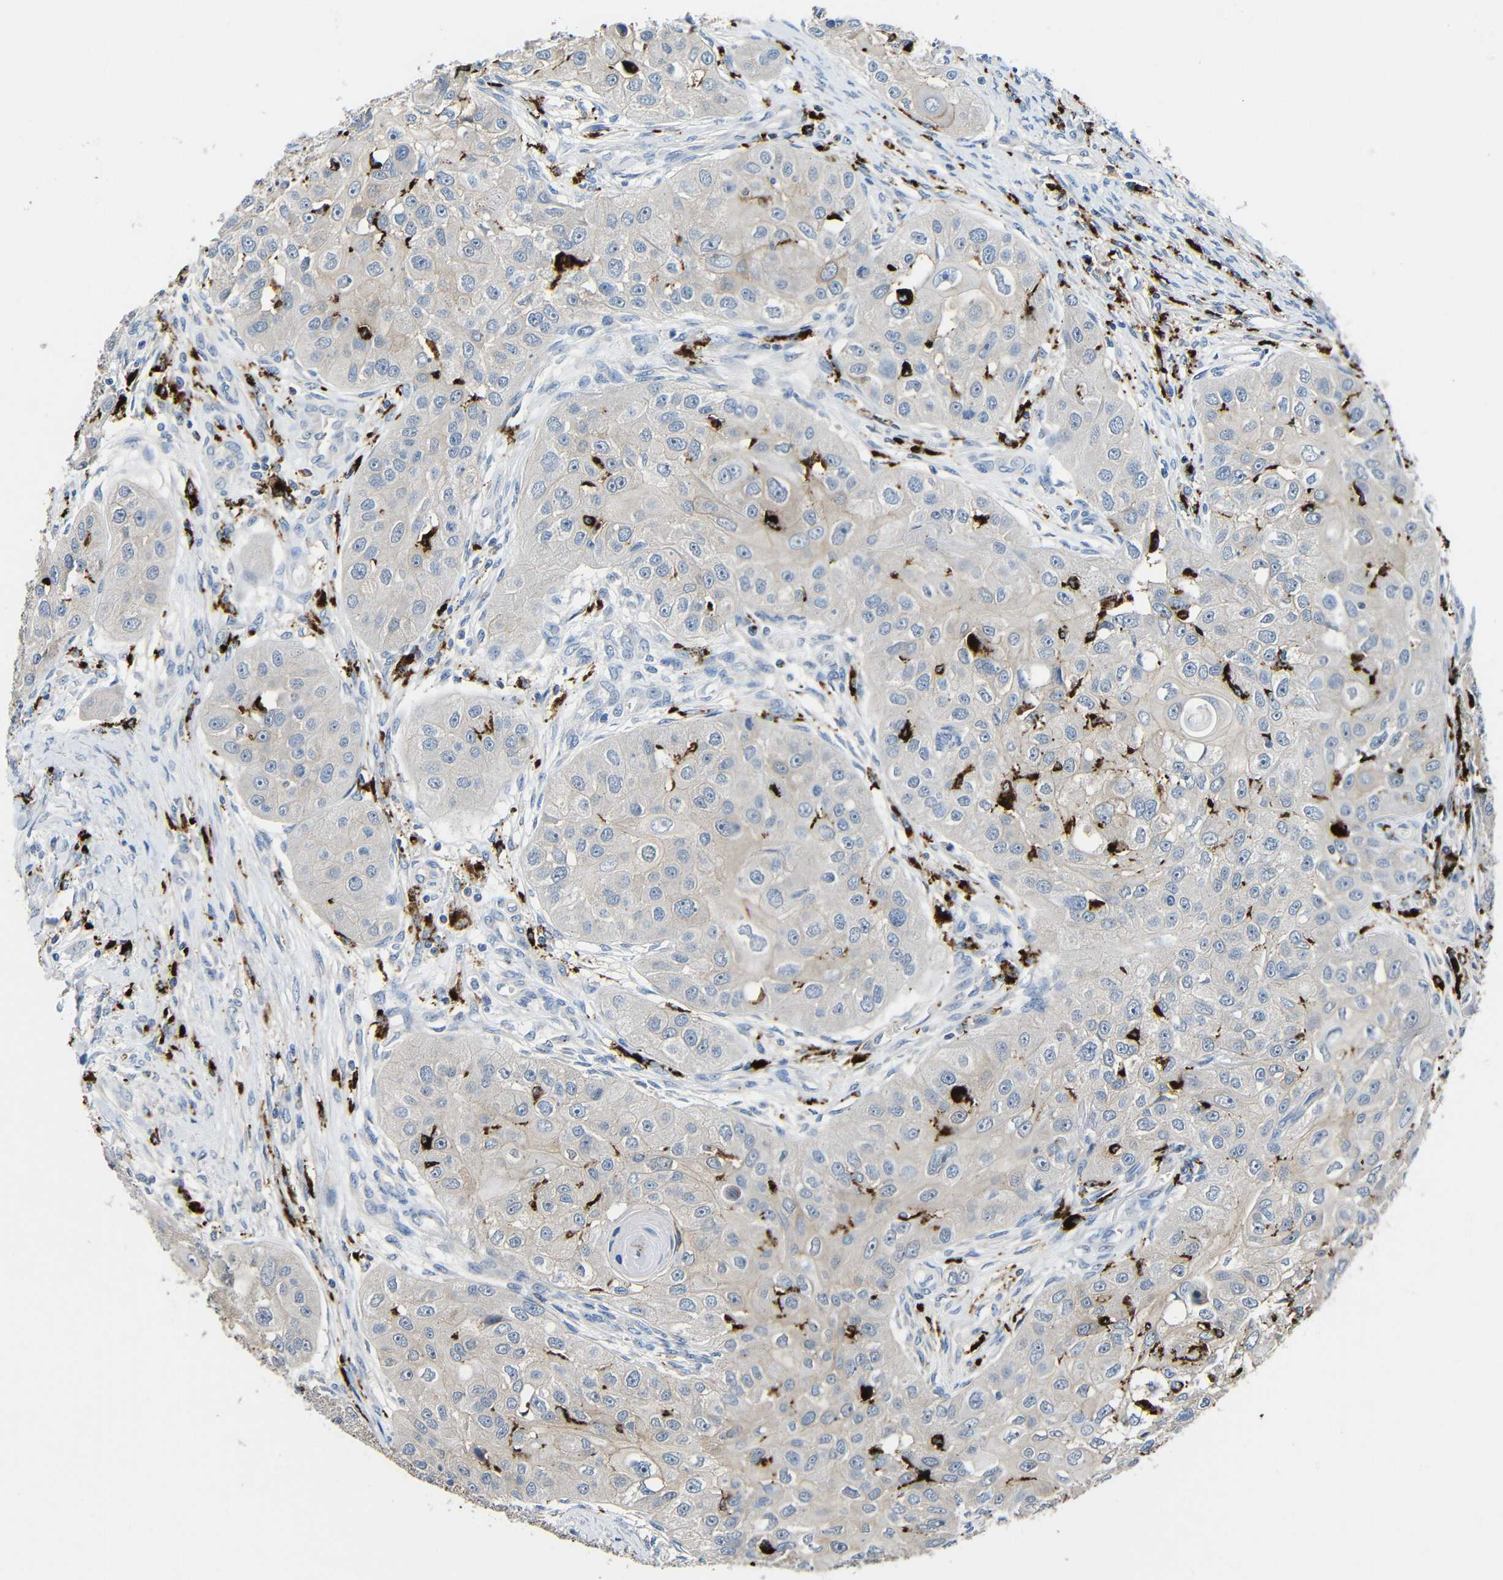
{"staining": {"intensity": "weak", "quantity": "<25%", "location": "cytoplasmic/membranous"}, "tissue": "head and neck cancer", "cell_type": "Tumor cells", "image_type": "cancer", "snomed": [{"axis": "morphology", "description": "Normal tissue, NOS"}, {"axis": "morphology", "description": "Squamous cell carcinoma, NOS"}, {"axis": "topography", "description": "Skeletal muscle"}, {"axis": "topography", "description": "Head-Neck"}], "caption": "Micrograph shows no protein positivity in tumor cells of head and neck cancer (squamous cell carcinoma) tissue. Nuclei are stained in blue.", "gene": "HLA-DMA", "patient": {"sex": "male", "age": 51}}